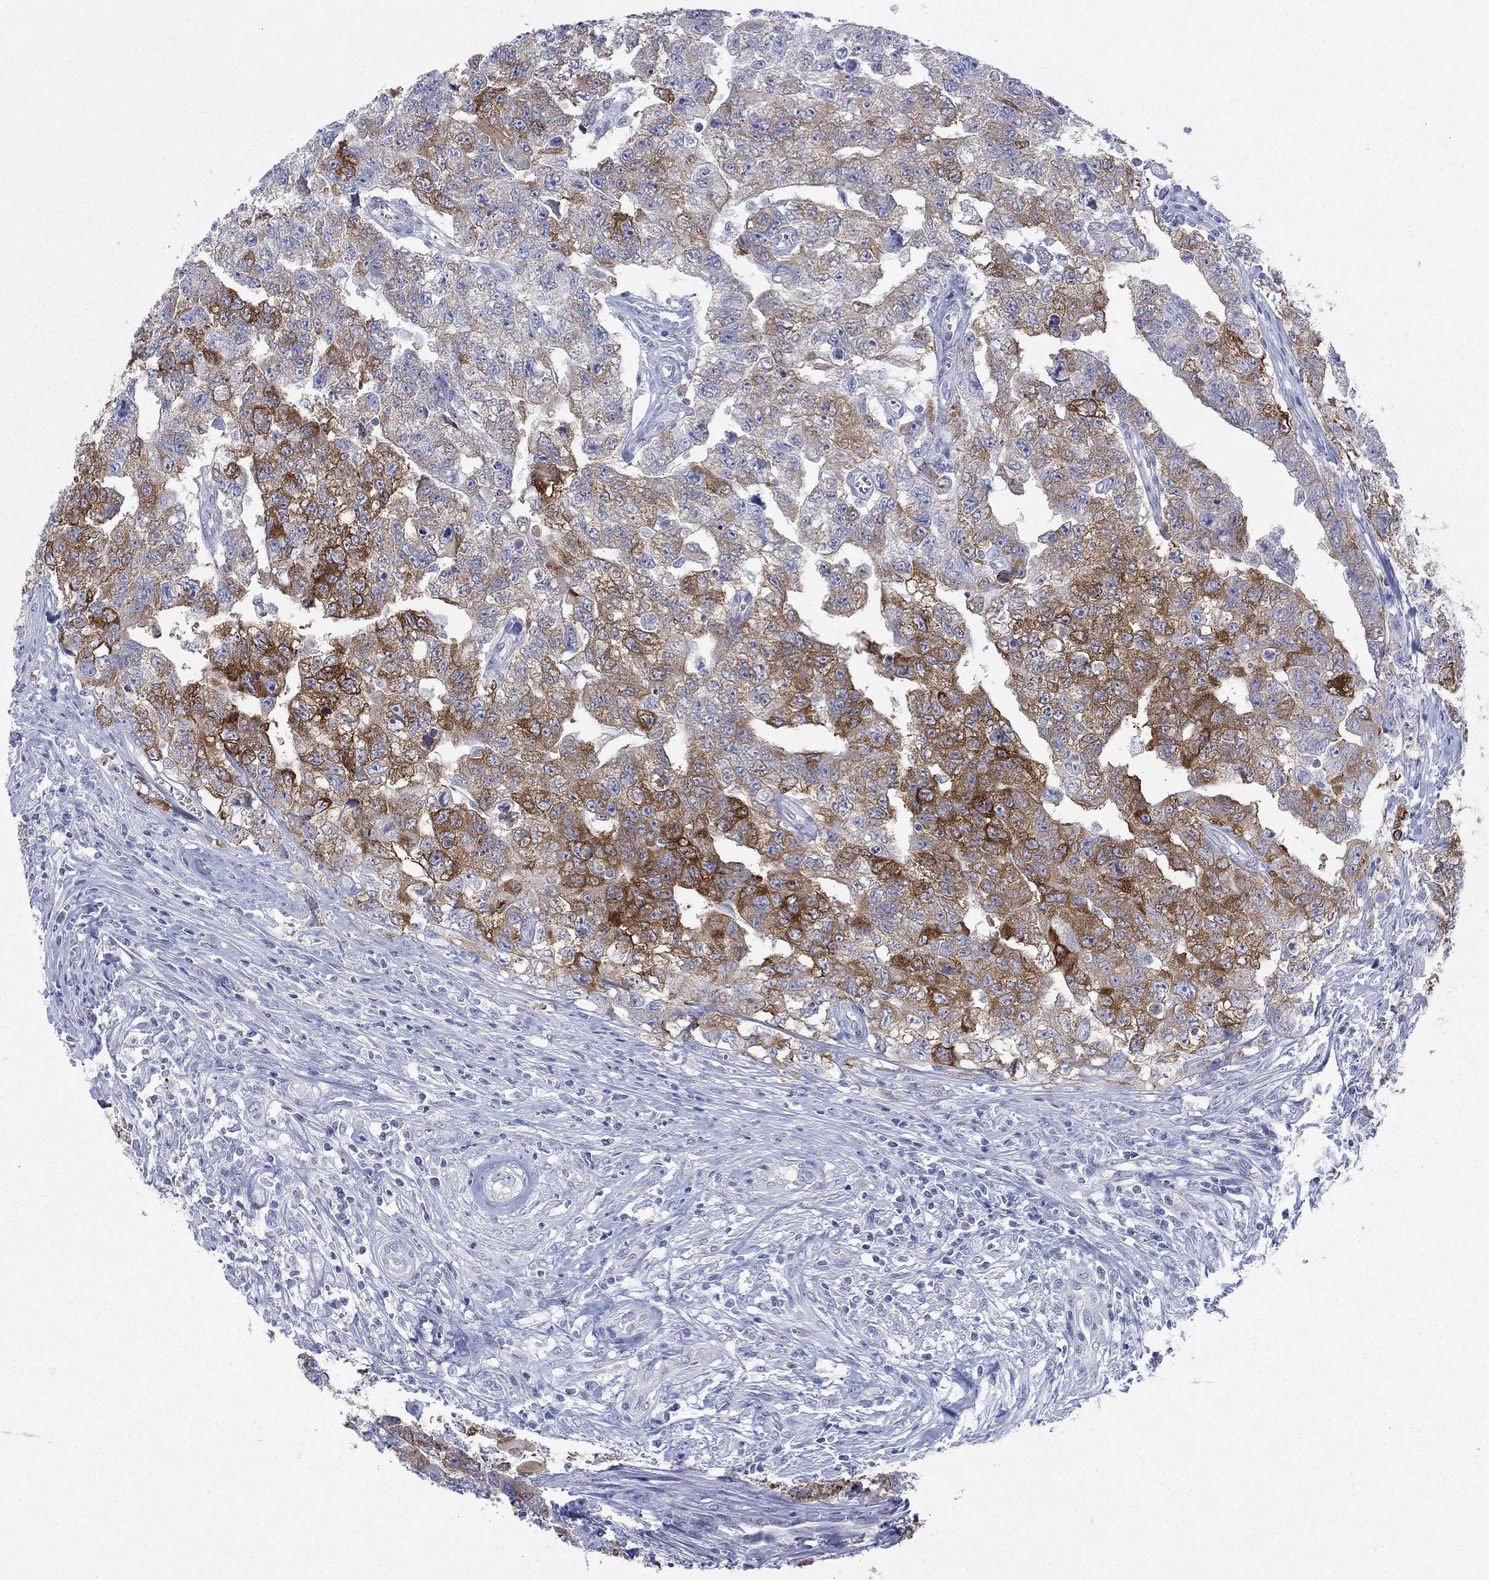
{"staining": {"intensity": "strong", "quantity": "25%-75%", "location": "cytoplasmic/membranous"}, "tissue": "testis cancer", "cell_type": "Tumor cells", "image_type": "cancer", "snomed": [{"axis": "morphology", "description": "Carcinoma, Embryonal, NOS"}, {"axis": "topography", "description": "Testis"}], "caption": "Tumor cells display strong cytoplasmic/membranous expression in approximately 25%-75% of cells in testis cancer (embryonal carcinoma).", "gene": "IGF2BP3", "patient": {"sex": "male", "age": 24}}